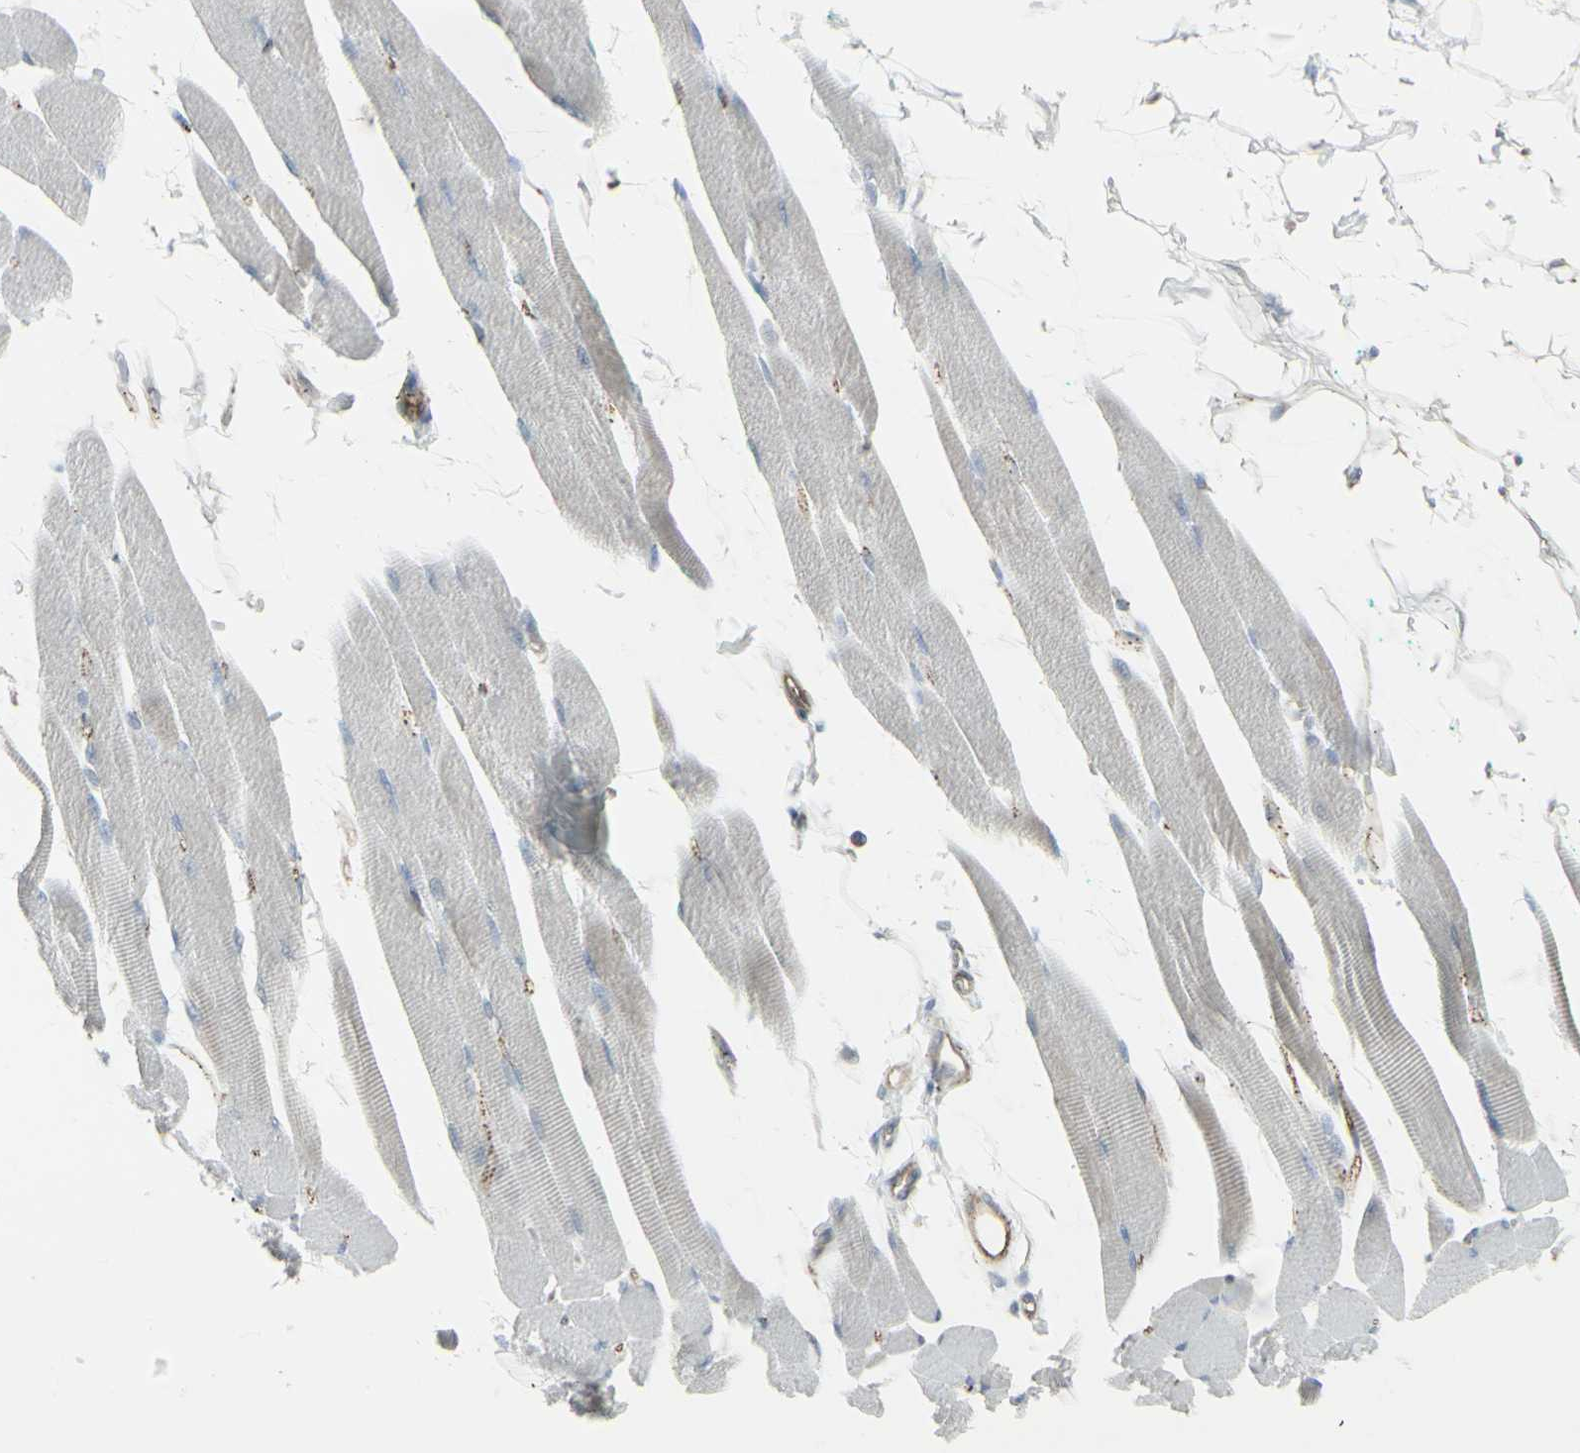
{"staining": {"intensity": "weak", "quantity": "<25%", "location": "cytoplasmic/membranous"}, "tissue": "skeletal muscle", "cell_type": "Myocytes", "image_type": "normal", "snomed": [{"axis": "morphology", "description": "Normal tissue, NOS"}, {"axis": "topography", "description": "Skeletal muscle"}, {"axis": "topography", "description": "Oral tissue"}, {"axis": "topography", "description": "Peripheral nerve tissue"}], "caption": "An image of skeletal muscle stained for a protein shows no brown staining in myocytes.", "gene": "GALNT6", "patient": {"sex": "female", "age": 84}}